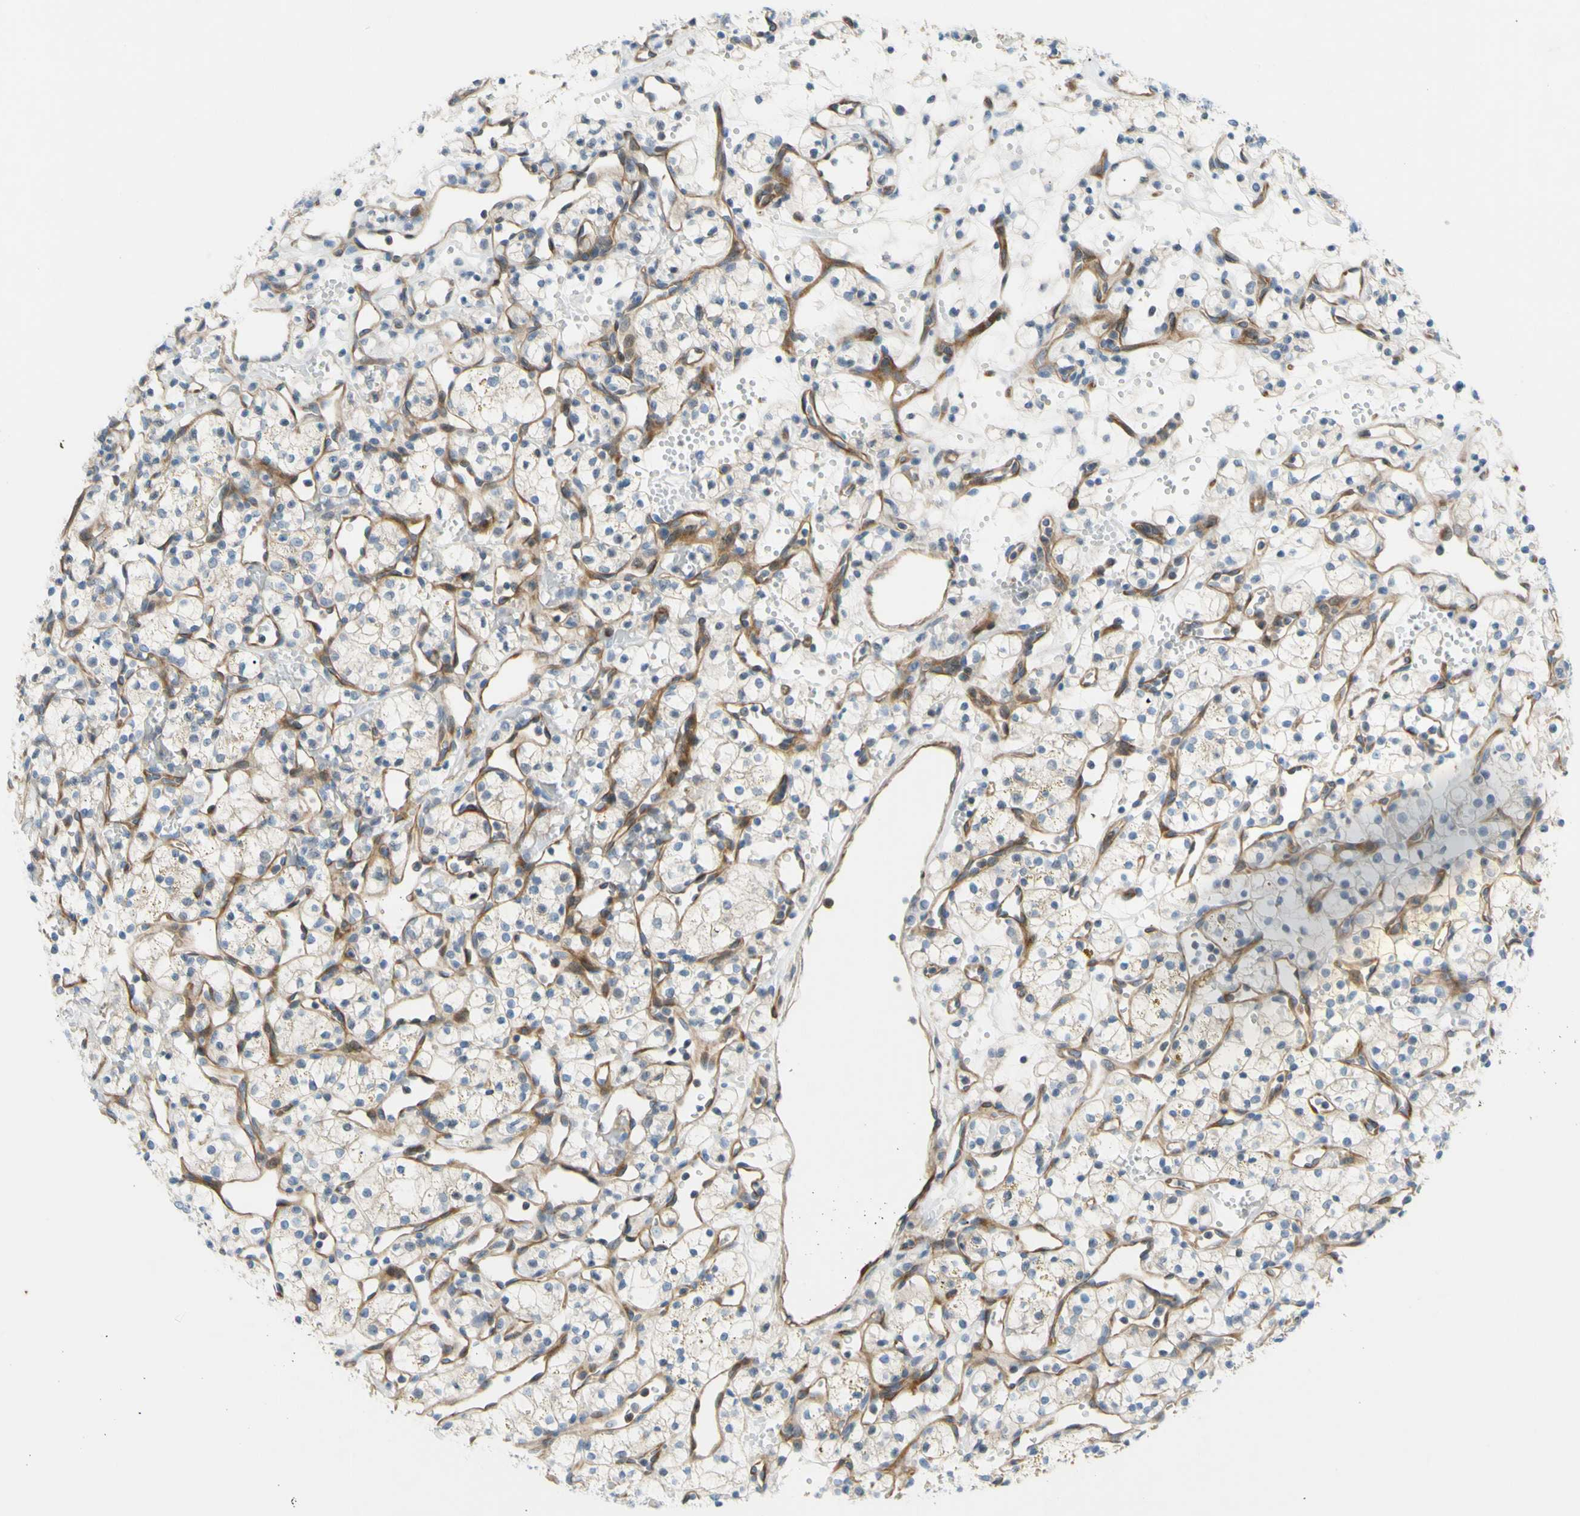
{"staining": {"intensity": "negative", "quantity": "none", "location": "none"}, "tissue": "renal cancer", "cell_type": "Tumor cells", "image_type": "cancer", "snomed": [{"axis": "morphology", "description": "Adenocarcinoma, NOS"}, {"axis": "topography", "description": "Kidney"}], "caption": "High magnification brightfield microscopy of renal cancer stained with DAB (3,3'-diaminobenzidine) (brown) and counterstained with hematoxylin (blue): tumor cells show no significant positivity.", "gene": "PAK2", "patient": {"sex": "female", "age": 60}}